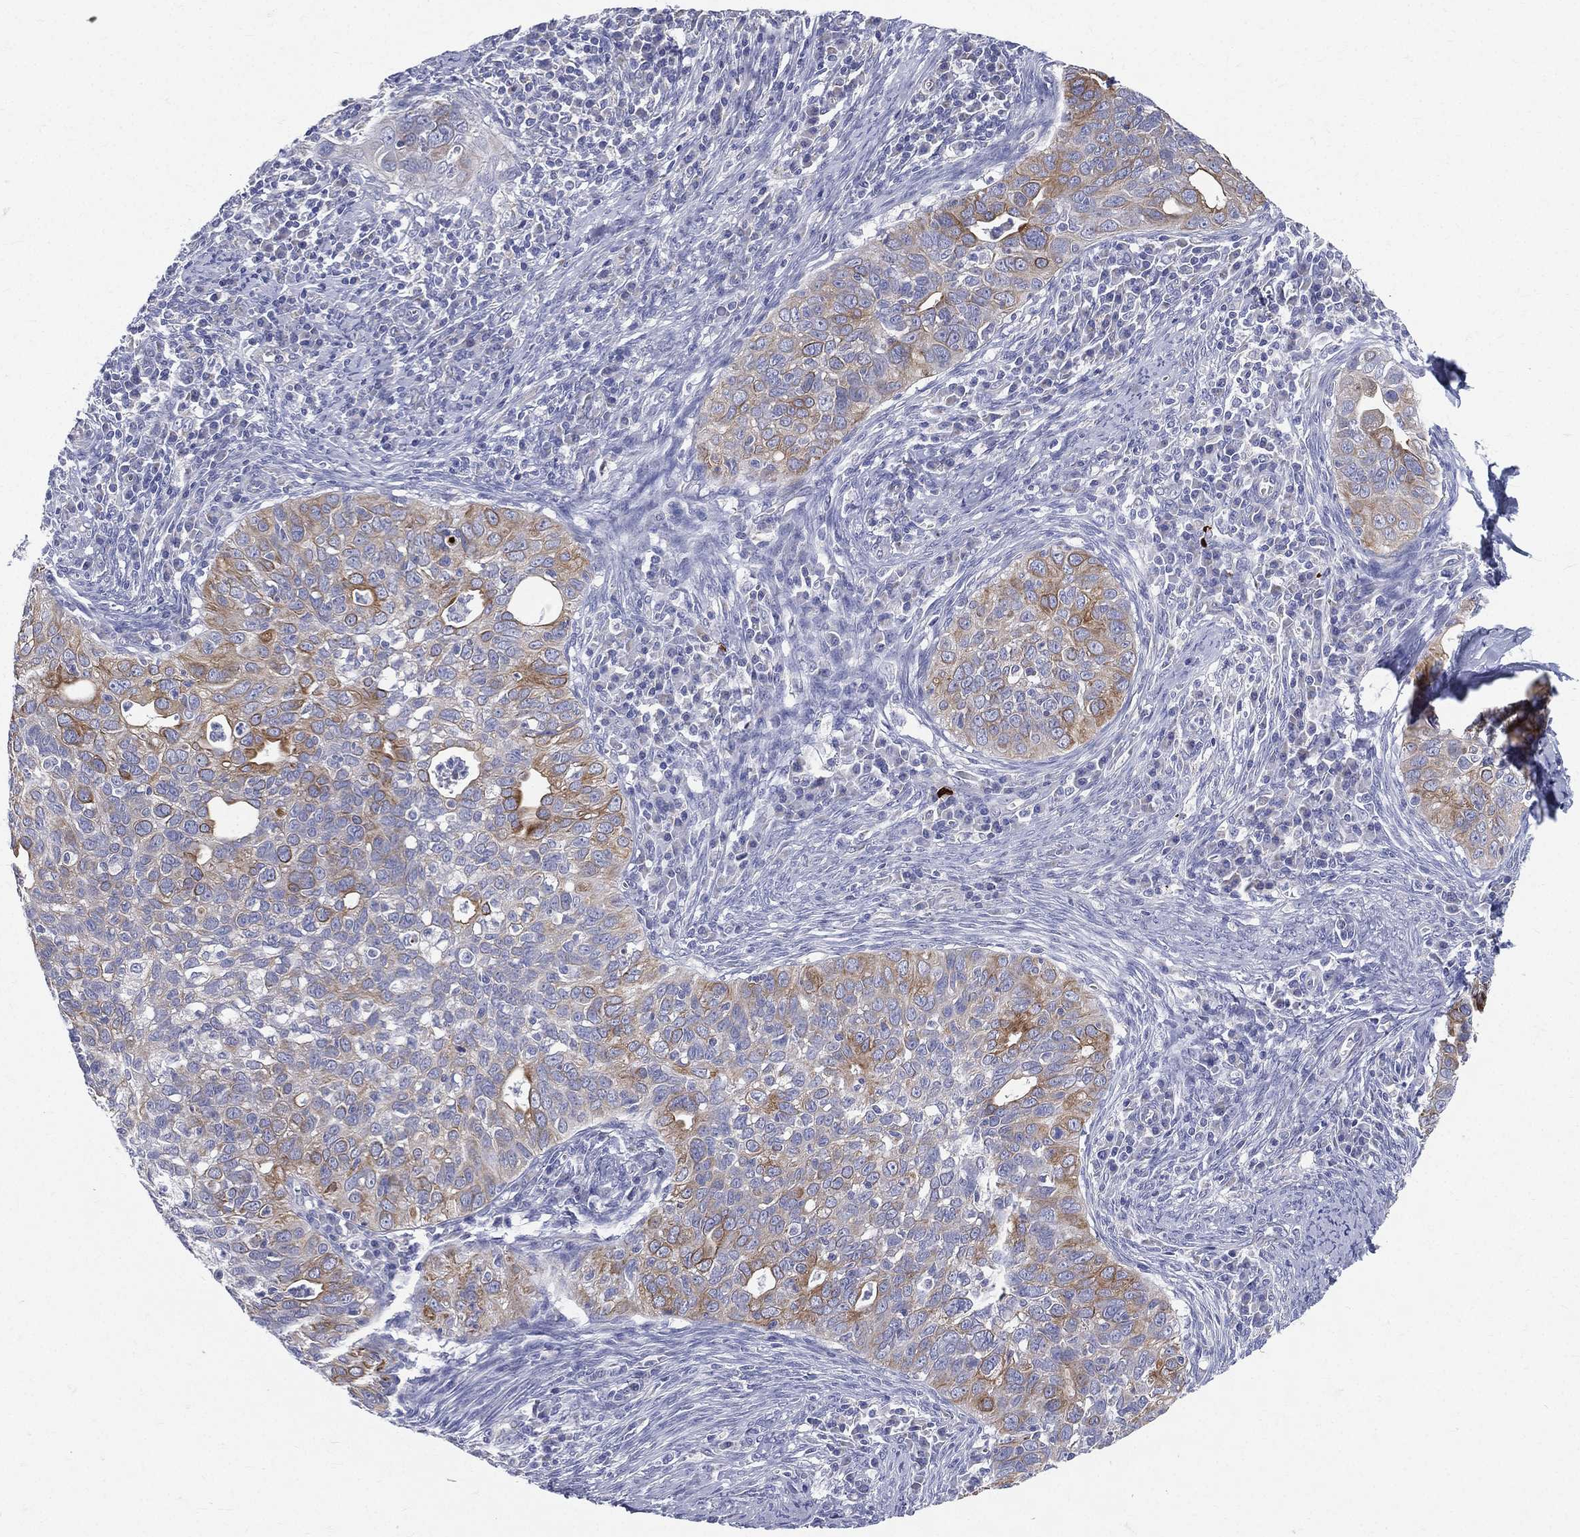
{"staining": {"intensity": "strong", "quantity": "<25%", "location": "cytoplasmic/membranous"}, "tissue": "cervical cancer", "cell_type": "Tumor cells", "image_type": "cancer", "snomed": [{"axis": "morphology", "description": "Squamous cell carcinoma, NOS"}, {"axis": "topography", "description": "Cervix"}], "caption": "Immunohistochemical staining of squamous cell carcinoma (cervical) exhibits medium levels of strong cytoplasmic/membranous expression in approximately <25% of tumor cells. (IHC, brightfield microscopy, high magnification).", "gene": "PWWP3A", "patient": {"sex": "female", "age": 26}}